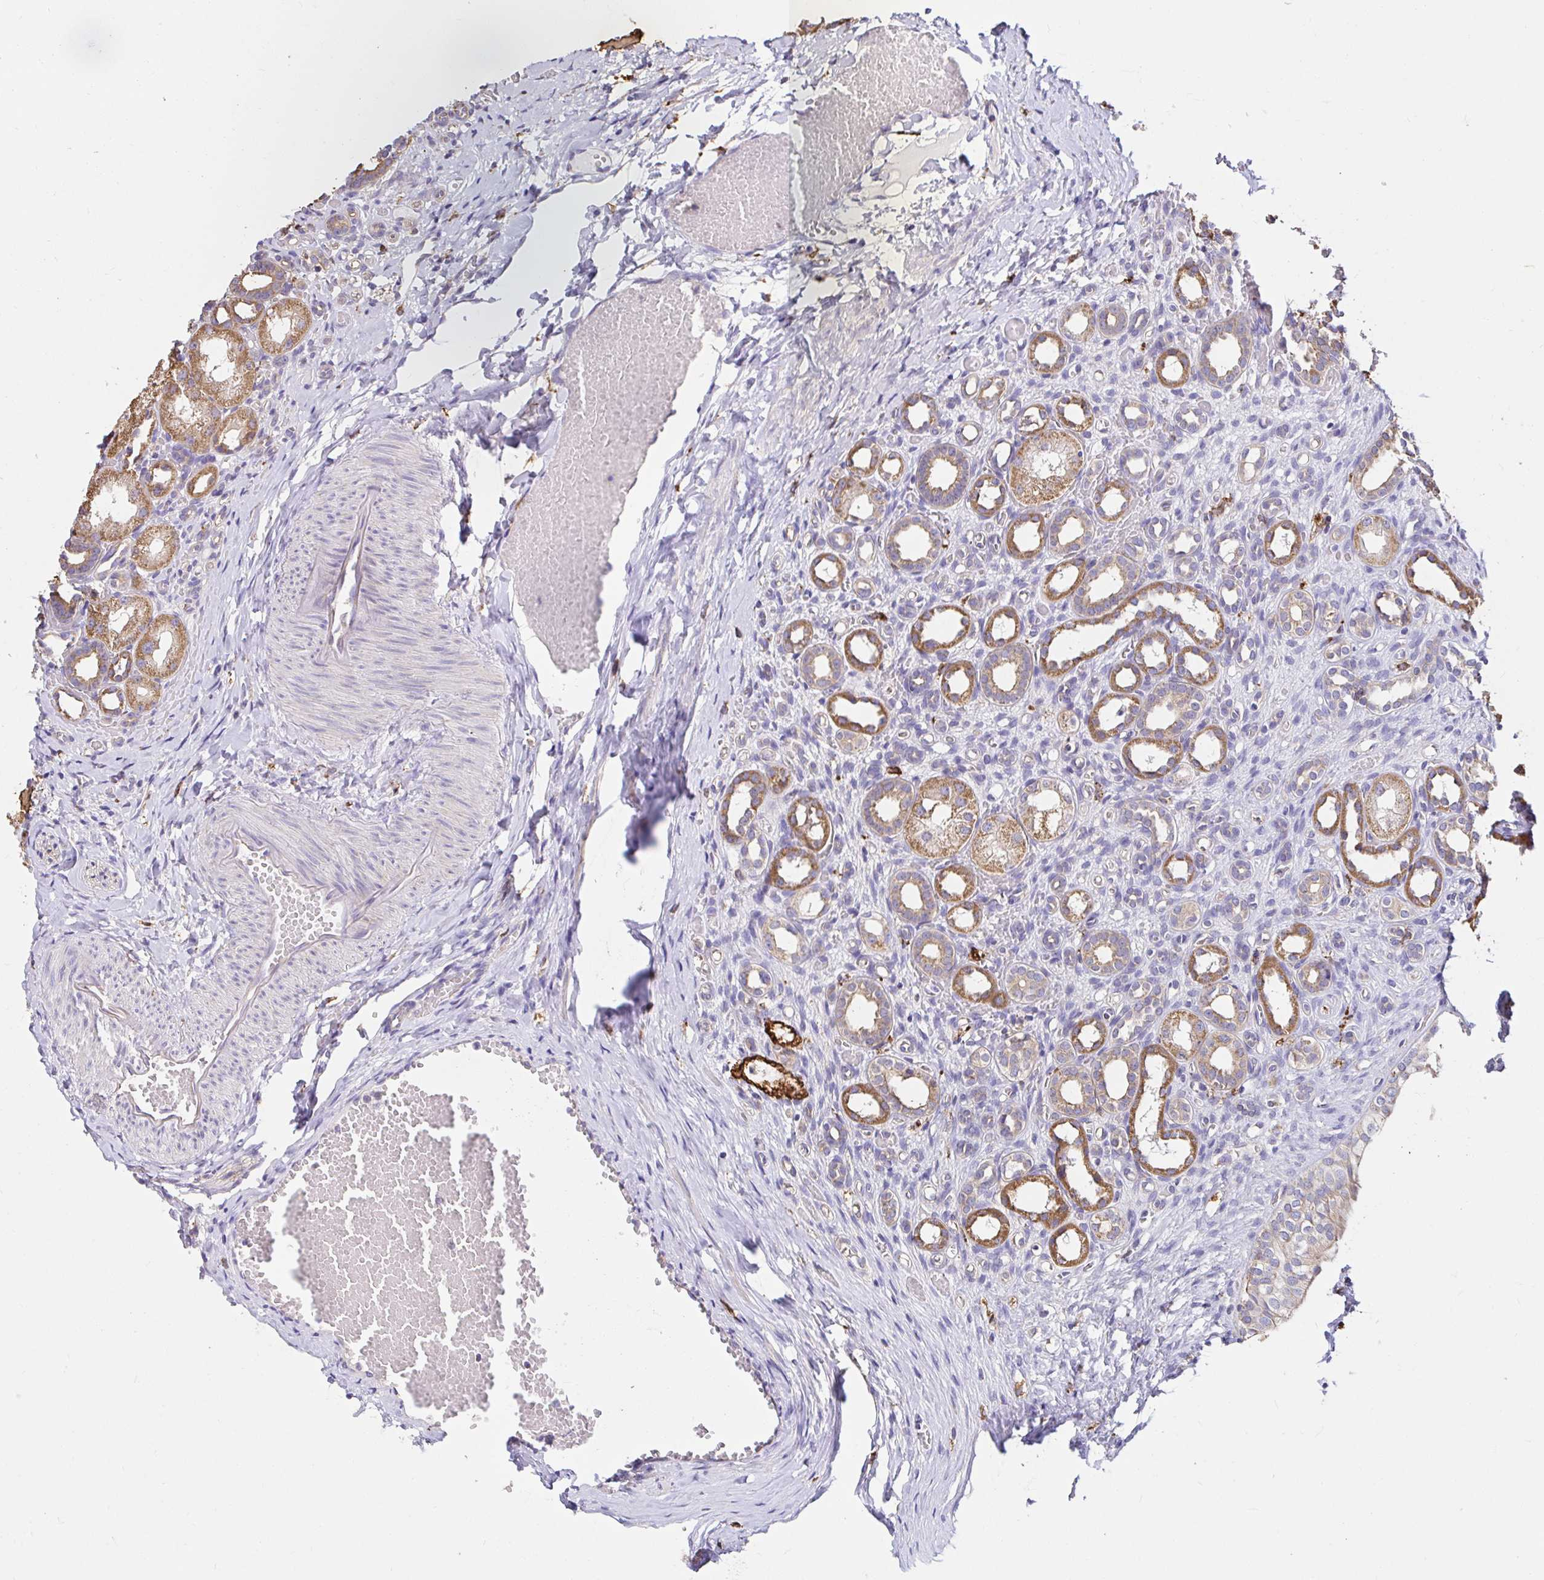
{"staining": {"intensity": "moderate", "quantity": "<25%", "location": "cytoplasmic/membranous"}, "tissue": "kidney", "cell_type": "Cells in glomeruli", "image_type": "normal", "snomed": [{"axis": "morphology", "description": "Normal tissue, NOS"}, {"axis": "topography", "description": "Kidney"}], "caption": "Protein staining of benign kidney reveals moderate cytoplasmic/membranous expression in approximately <25% of cells in glomeruli. The staining was performed using DAB to visualize the protein expression in brown, while the nuclei were stained in blue with hematoxylin (Magnification: 20x).", "gene": "MSR1", "patient": {"sex": "male", "age": 1}}